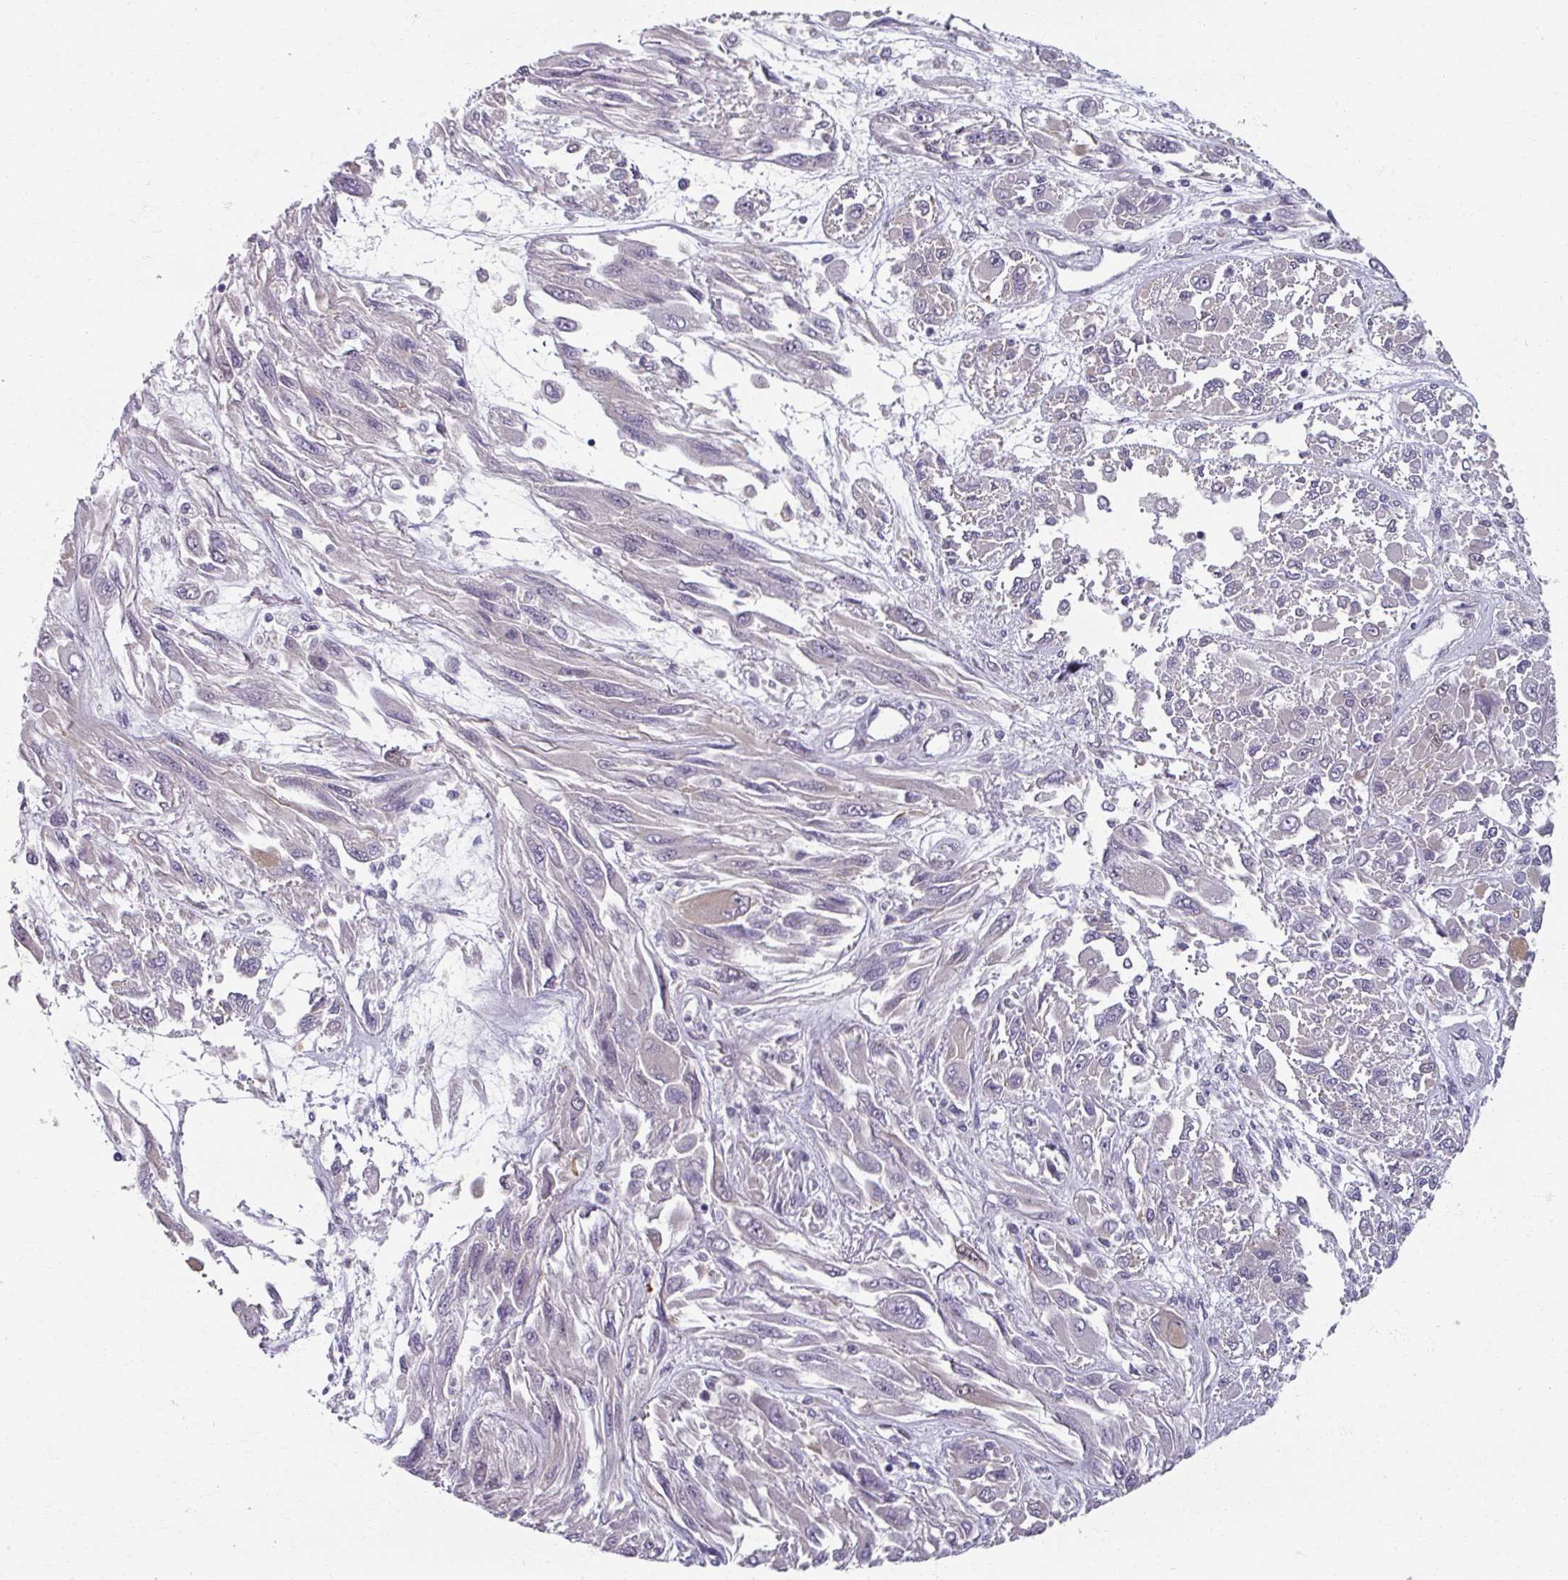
{"staining": {"intensity": "negative", "quantity": "none", "location": "none"}, "tissue": "melanoma", "cell_type": "Tumor cells", "image_type": "cancer", "snomed": [{"axis": "morphology", "description": "Malignant melanoma, NOS"}, {"axis": "topography", "description": "Skin"}], "caption": "There is no significant expression in tumor cells of malignant melanoma.", "gene": "RIPOR3", "patient": {"sex": "female", "age": 91}}